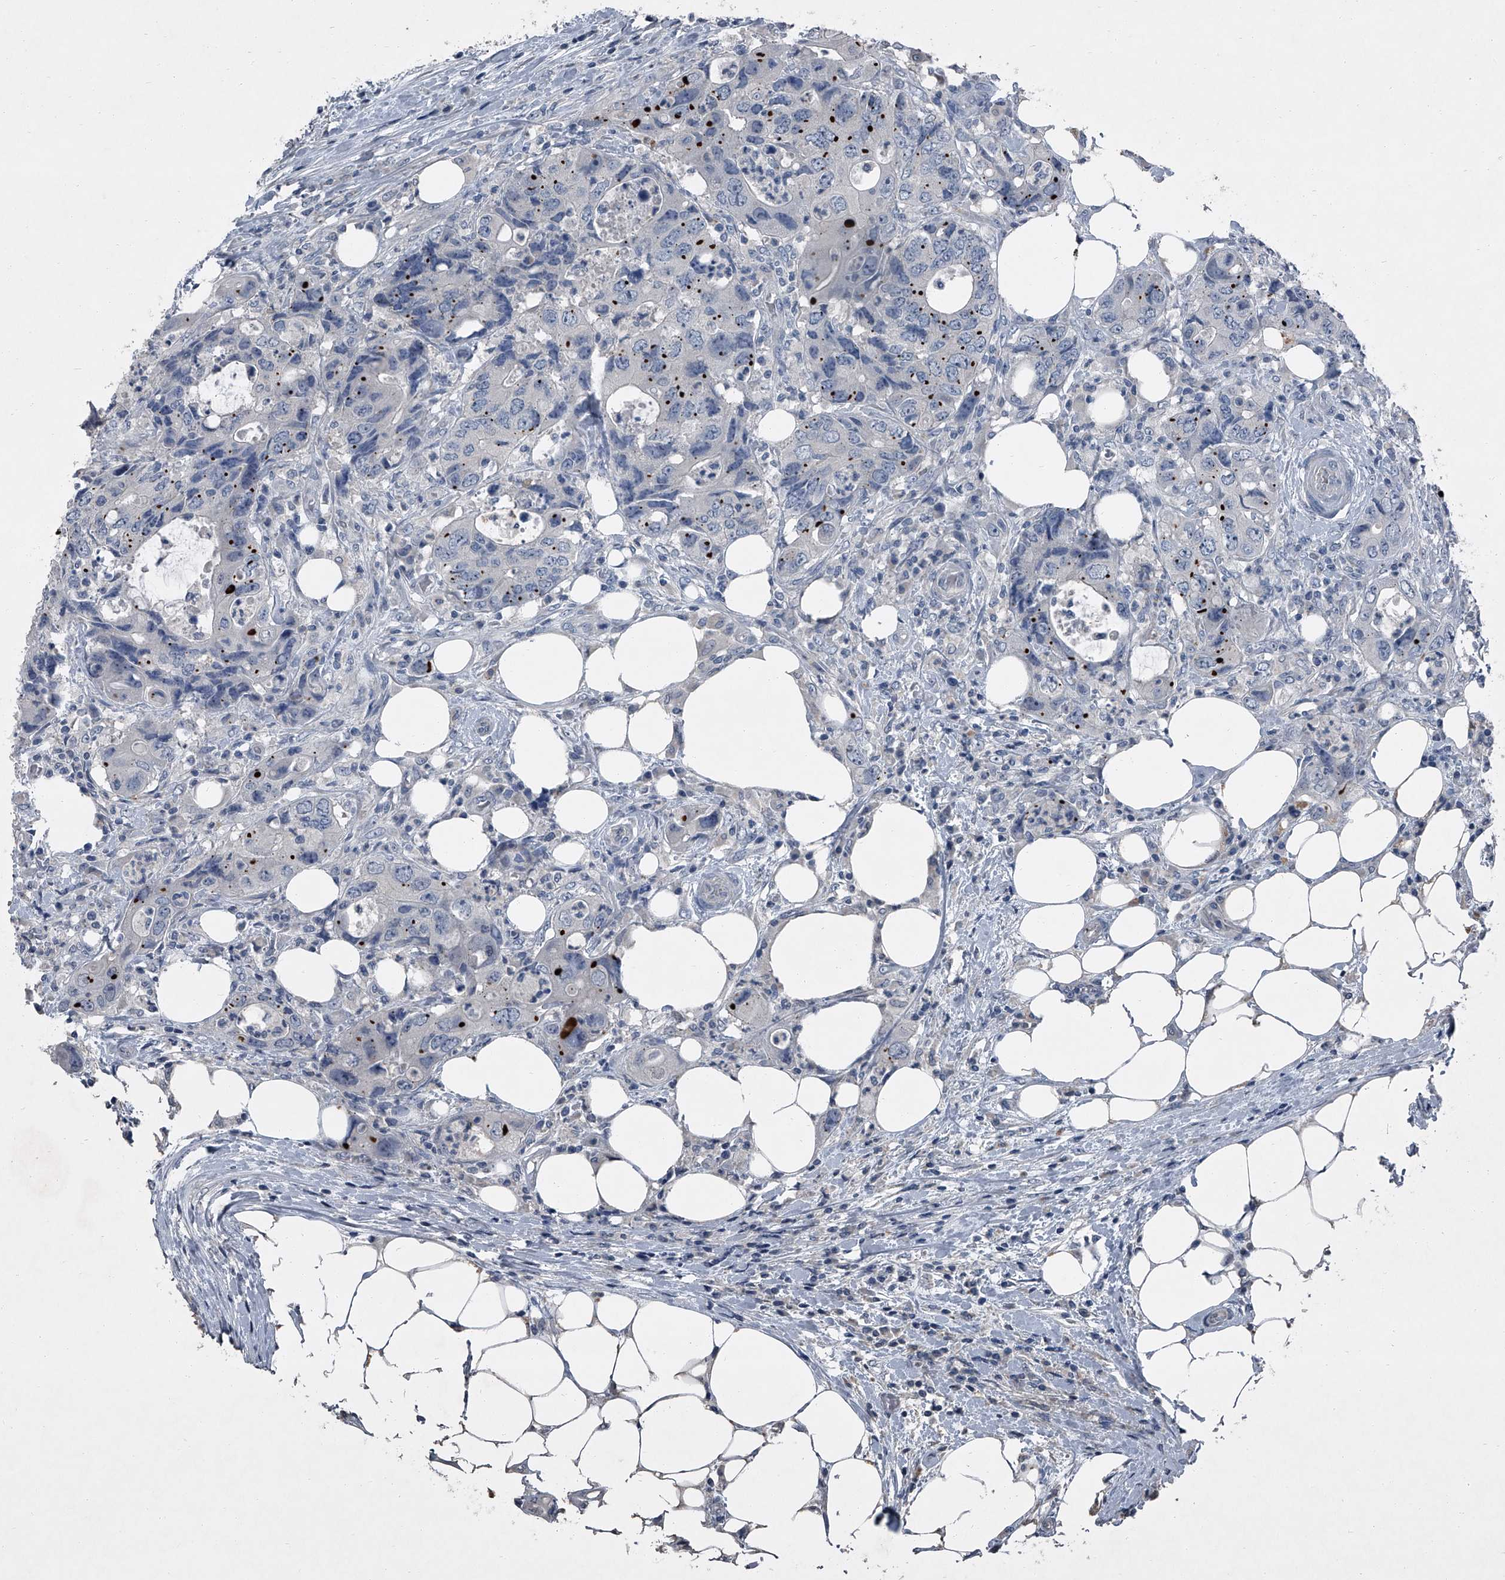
{"staining": {"intensity": "negative", "quantity": "none", "location": "none"}, "tissue": "colorectal cancer", "cell_type": "Tumor cells", "image_type": "cancer", "snomed": [{"axis": "morphology", "description": "Adenocarcinoma, NOS"}, {"axis": "topography", "description": "Colon"}], "caption": "The IHC image has no significant positivity in tumor cells of colorectal adenocarcinoma tissue.", "gene": "HEPHL1", "patient": {"sex": "male", "age": 71}}